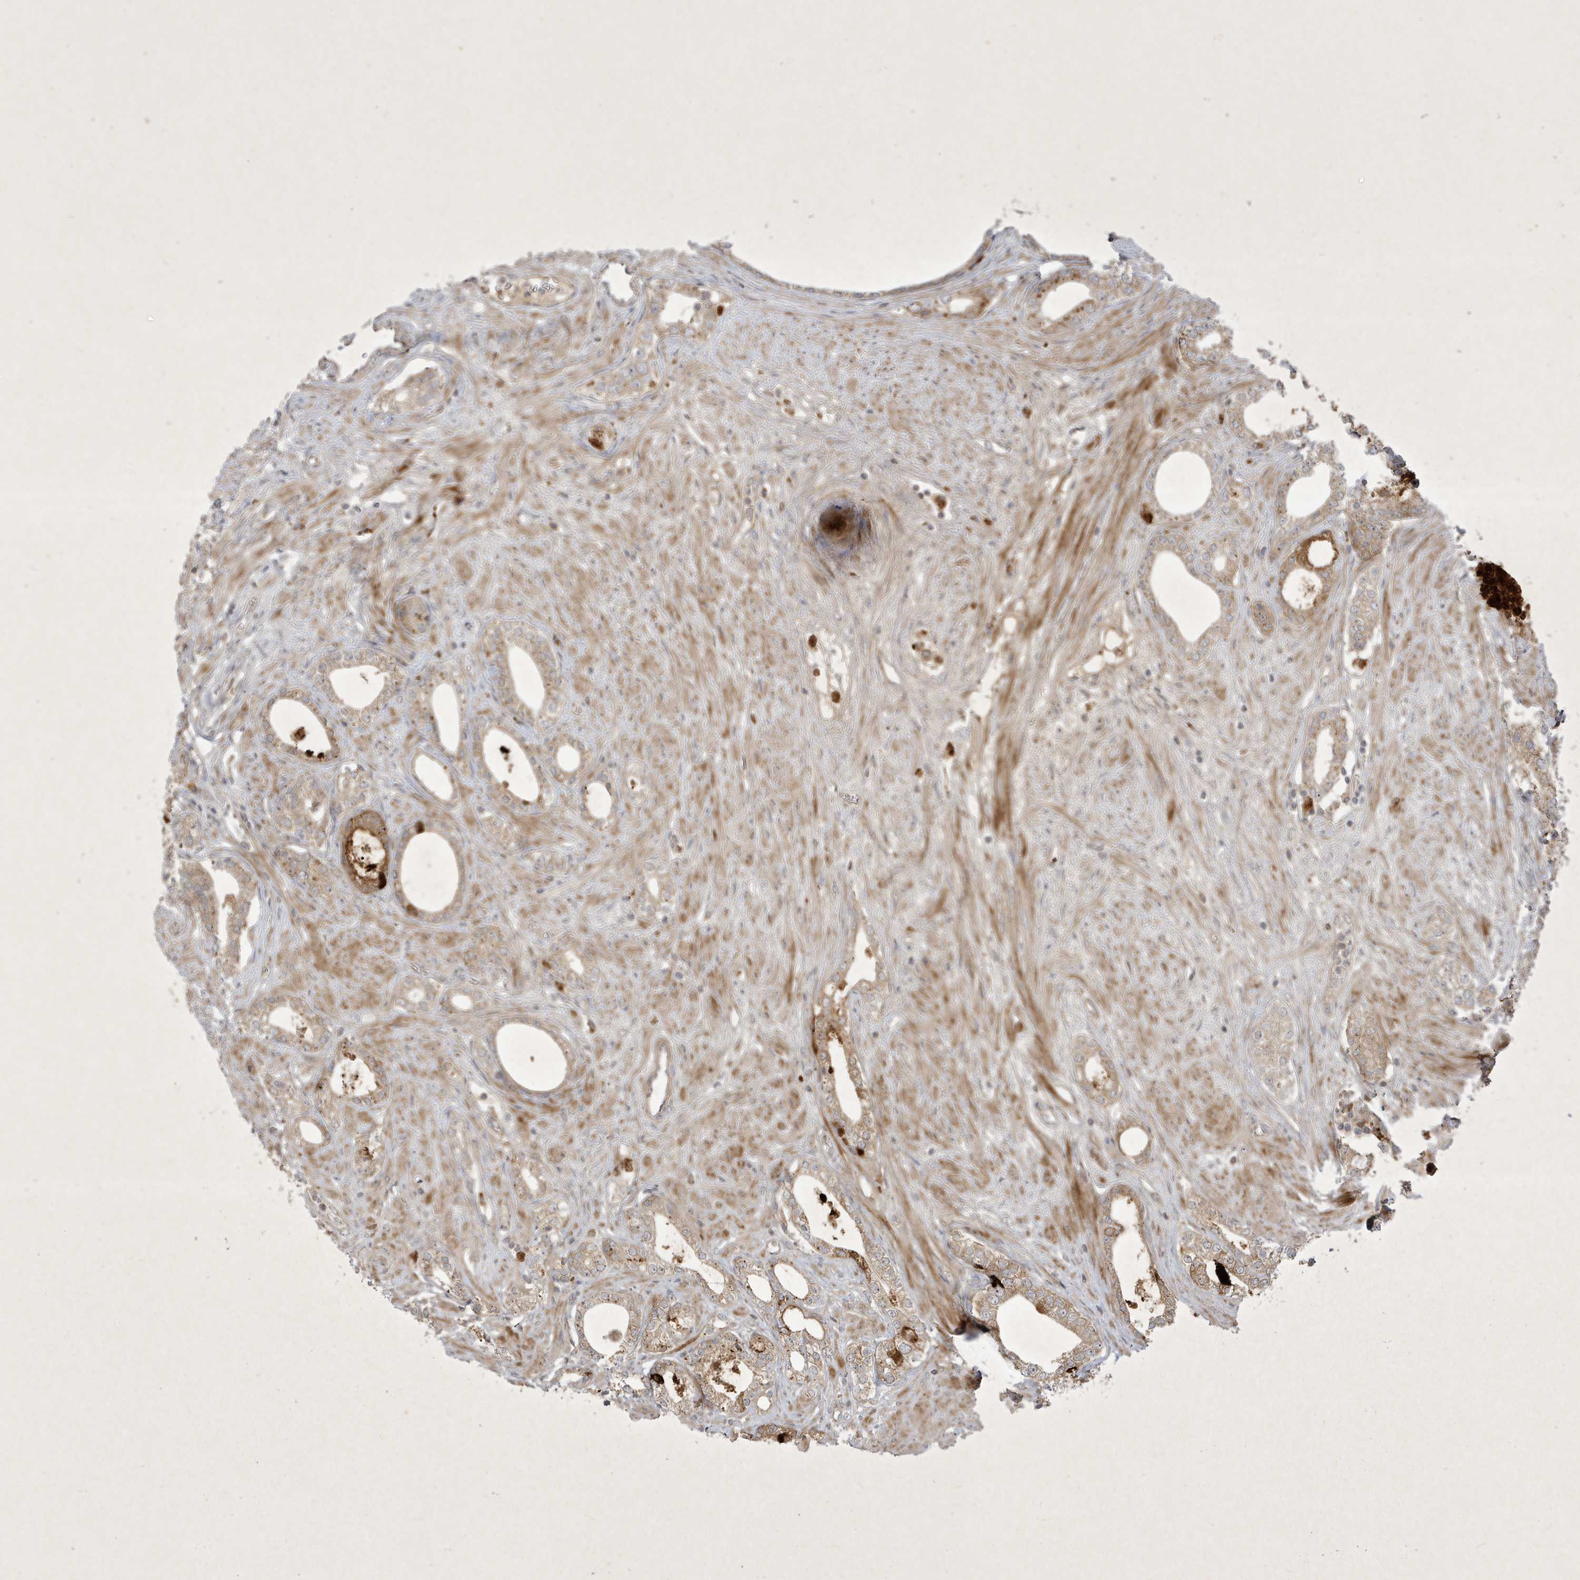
{"staining": {"intensity": "weak", "quantity": ">75%", "location": "cytoplasmic/membranous"}, "tissue": "prostate cancer", "cell_type": "Tumor cells", "image_type": "cancer", "snomed": [{"axis": "morphology", "description": "Adenocarcinoma, High grade"}, {"axis": "topography", "description": "Prostate"}], "caption": "A high-resolution photomicrograph shows immunohistochemistry staining of high-grade adenocarcinoma (prostate), which displays weak cytoplasmic/membranous staining in about >75% of tumor cells.", "gene": "FAM83C", "patient": {"sex": "male", "age": 63}}